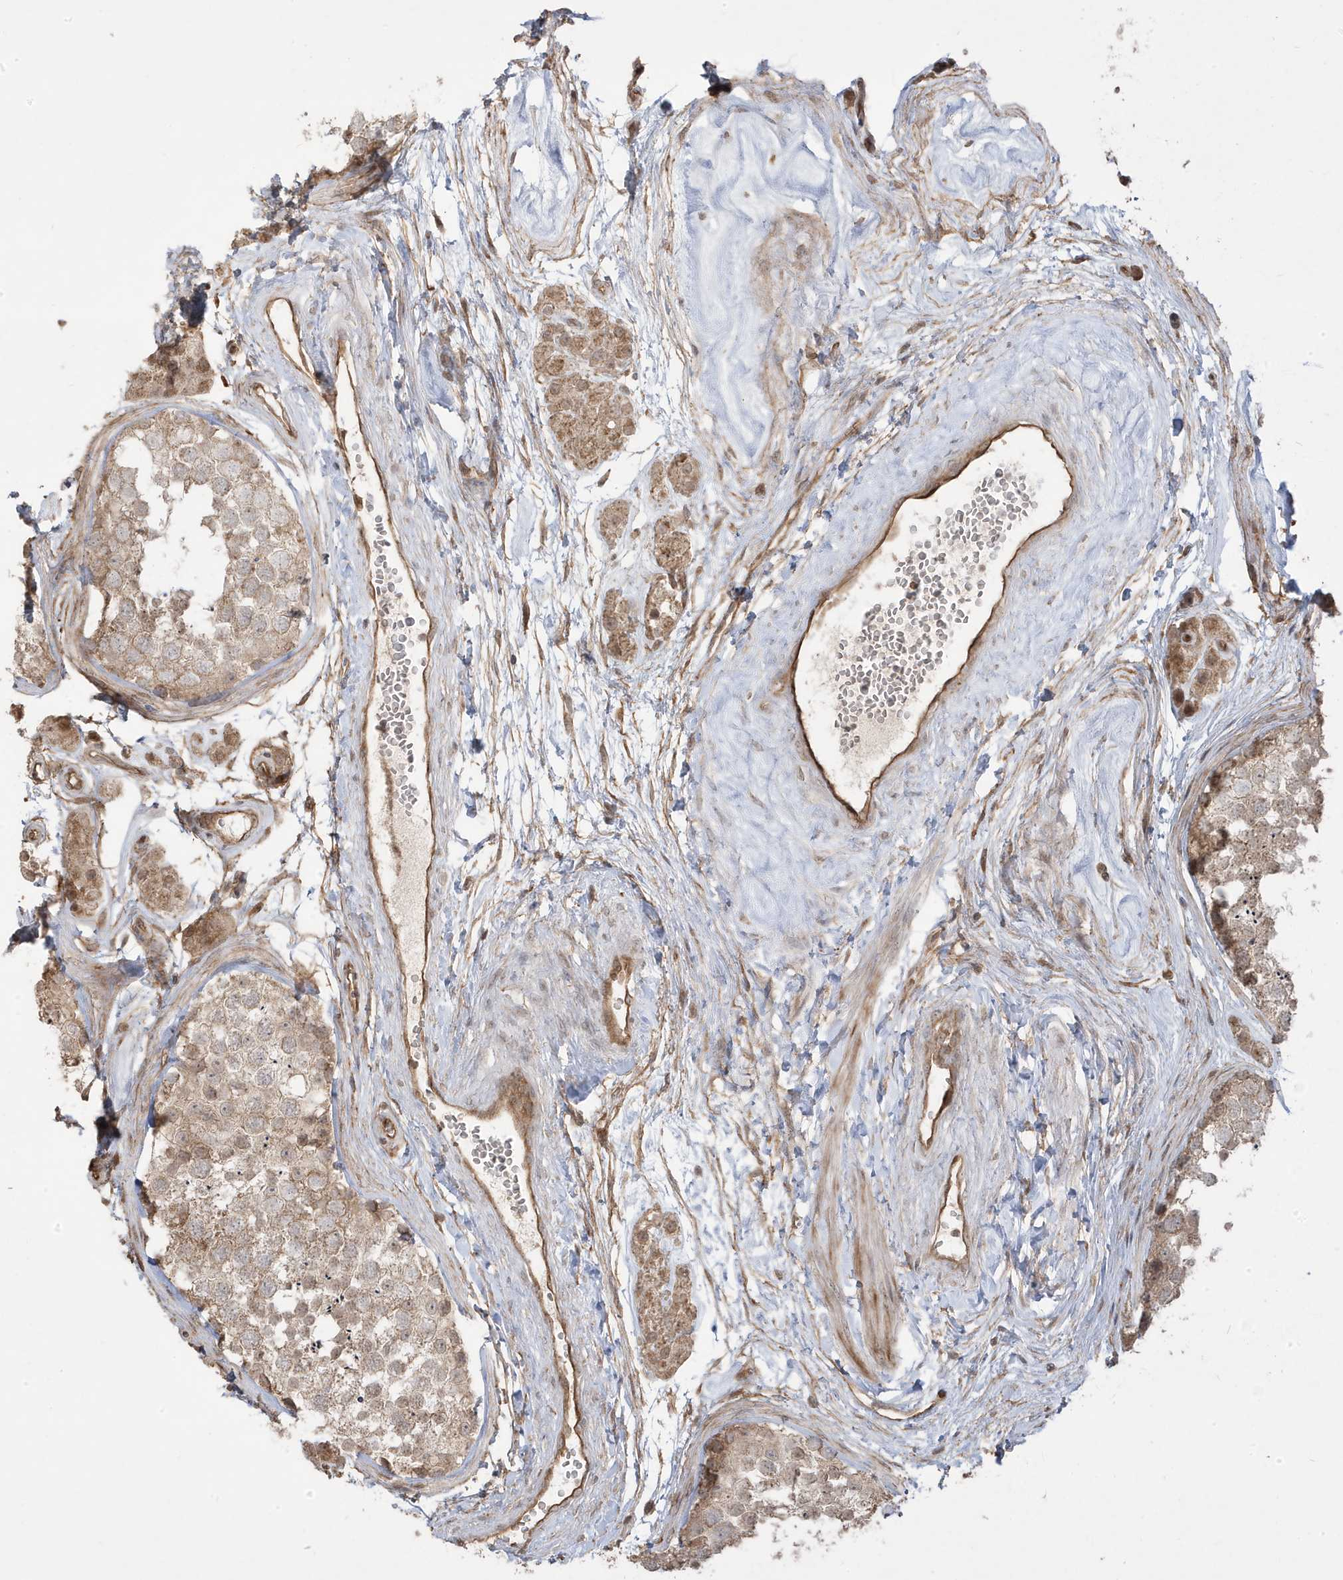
{"staining": {"intensity": "weak", "quantity": "25%-75%", "location": "cytoplasmic/membranous"}, "tissue": "testis", "cell_type": "Cells in seminiferous ducts", "image_type": "normal", "snomed": [{"axis": "morphology", "description": "Normal tissue, NOS"}, {"axis": "topography", "description": "Testis"}], "caption": "Protein staining exhibits weak cytoplasmic/membranous expression in approximately 25%-75% of cells in seminiferous ducts in unremarkable testis. (DAB IHC, brown staining for protein, blue staining for nuclei).", "gene": "DNAJC12", "patient": {"sex": "male", "age": 56}}